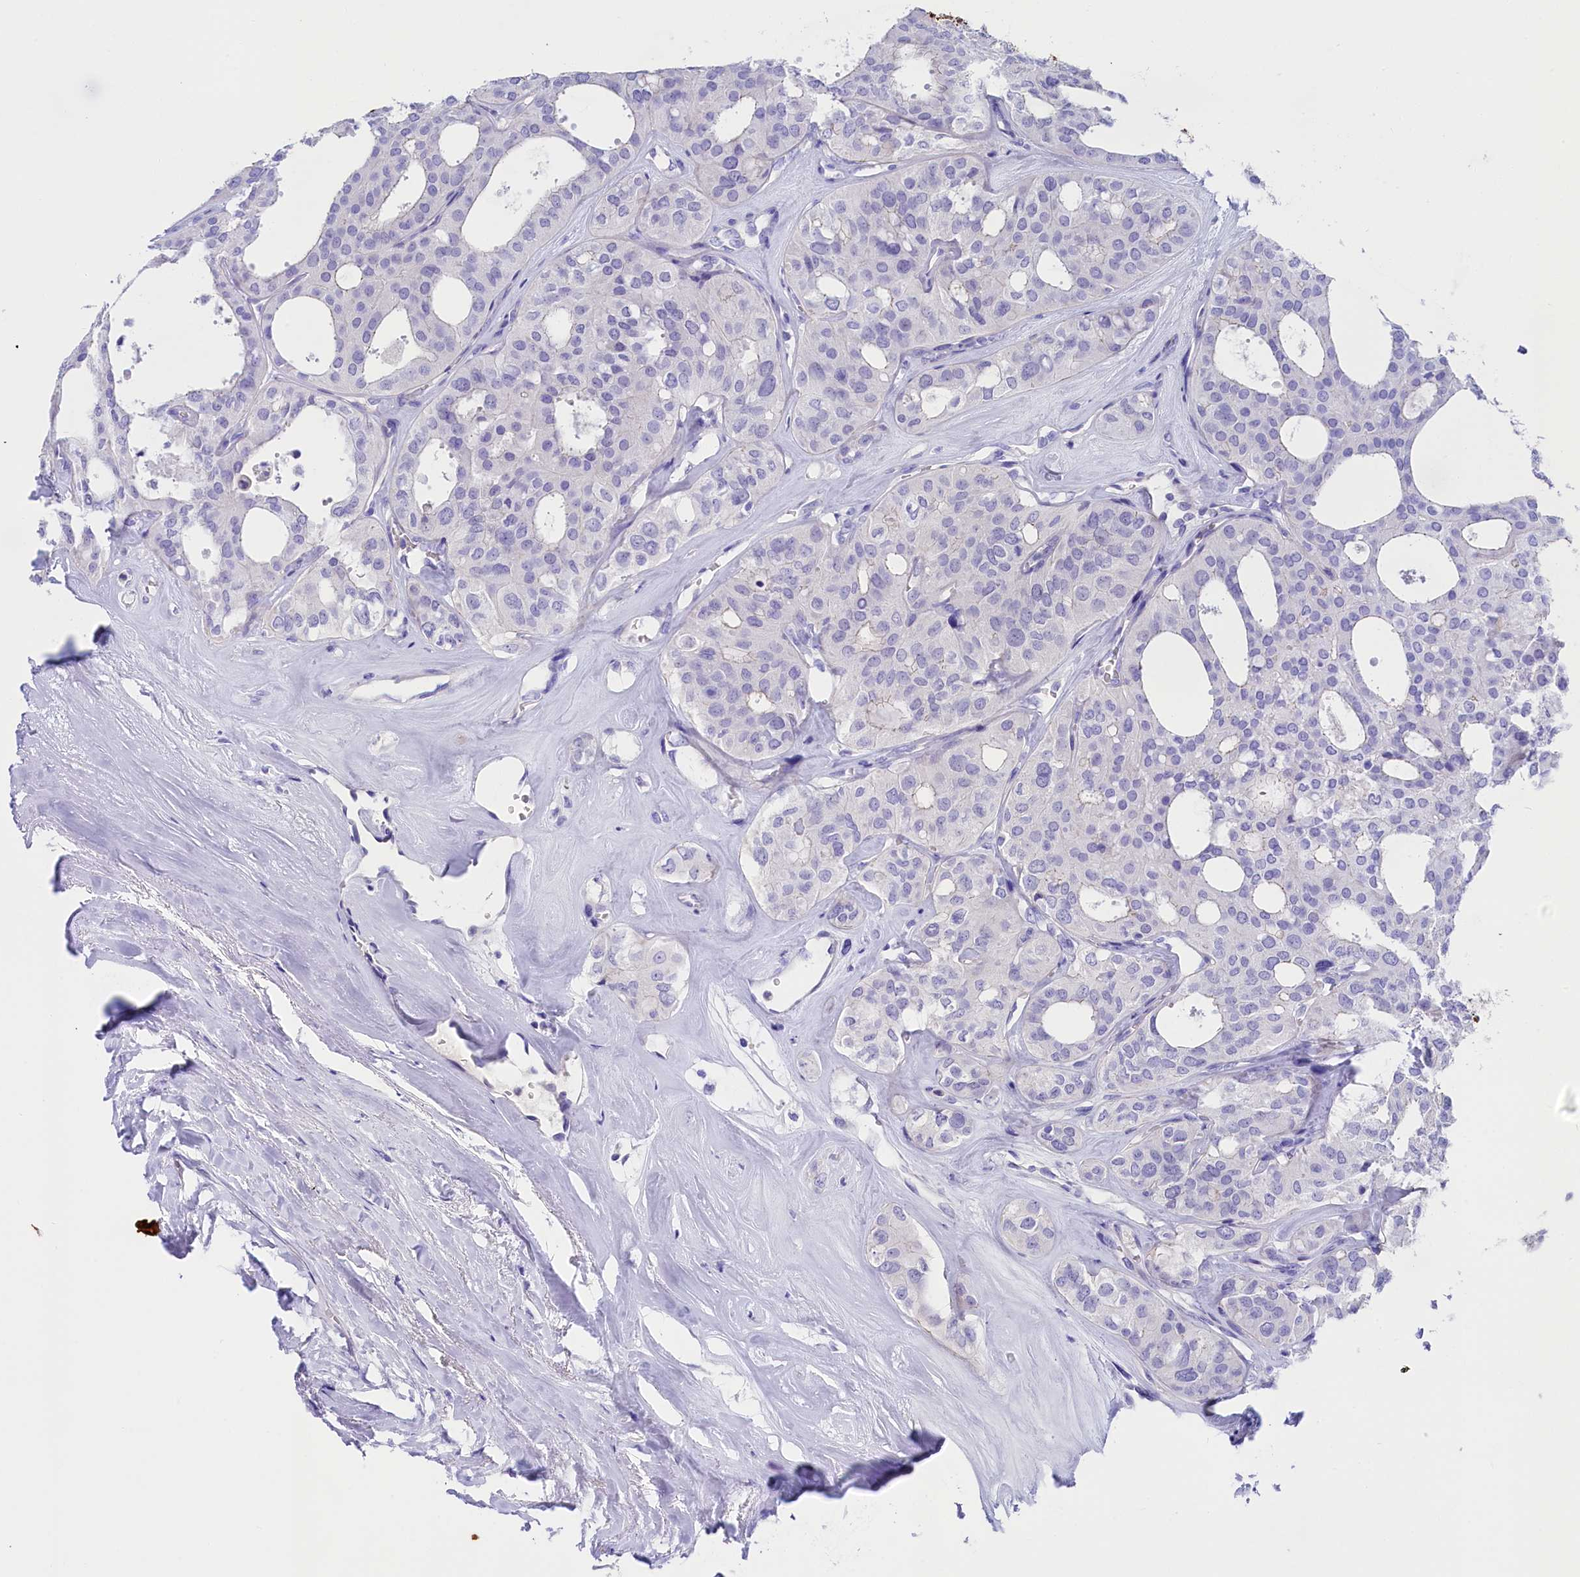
{"staining": {"intensity": "negative", "quantity": "none", "location": "none"}, "tissue": "thyroid cancer", "cell_type": "Tumor cells", "image_type": "cancer", "snomed": [{"axis": "morphology", "description": "Follicular adenoma carcinoma, NOS"}, {"axis": "topography", "description": "Thyroid gland"}], "caption": "The image demonstrates no staining of tumor cells in thyroid cancer.", "gene": "SULT2A1", "patient": {"sex": "male", "age": 75}}